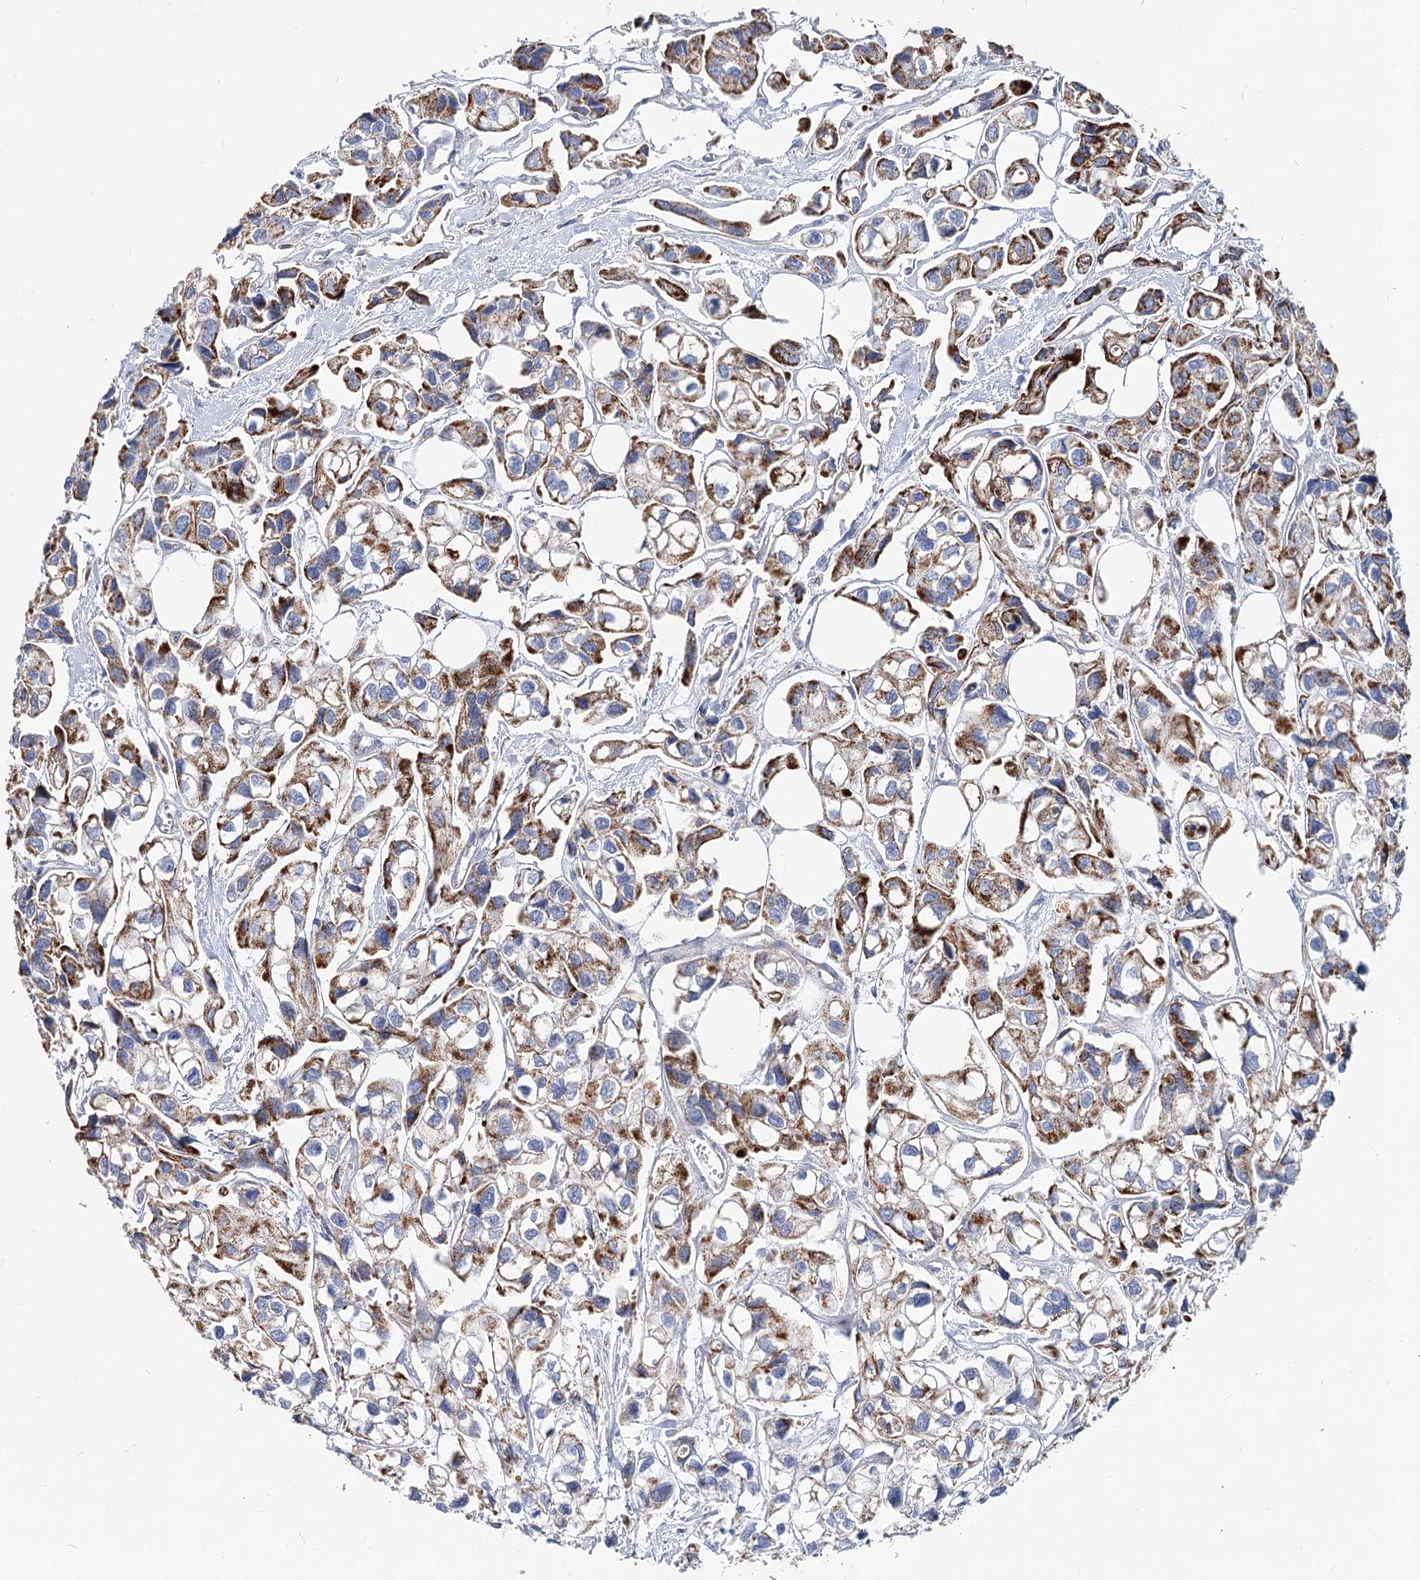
{"staining": {"intensity": "strong", "quantity": "25%-75%", "location": "cytoplasmic/membranous"}, "tissue": "urothelial cancer", "cell_type": "Tumor cells", "image_type": "cancer", "snomed": [{"axis": "morphology", "description": "Urothelial carcinoma, High grade"}, {"axis": "topography", "description": "Urinary bladder"}], "caption": "Immunohistochemical staining of human urothelial cancer demonstrates high levels of strong cytoplasmic/membranous expression in approximately 25%-75% of tumor cells.", "gene": "MCCC2", "patient": {"sex": "male", "age": 67}}